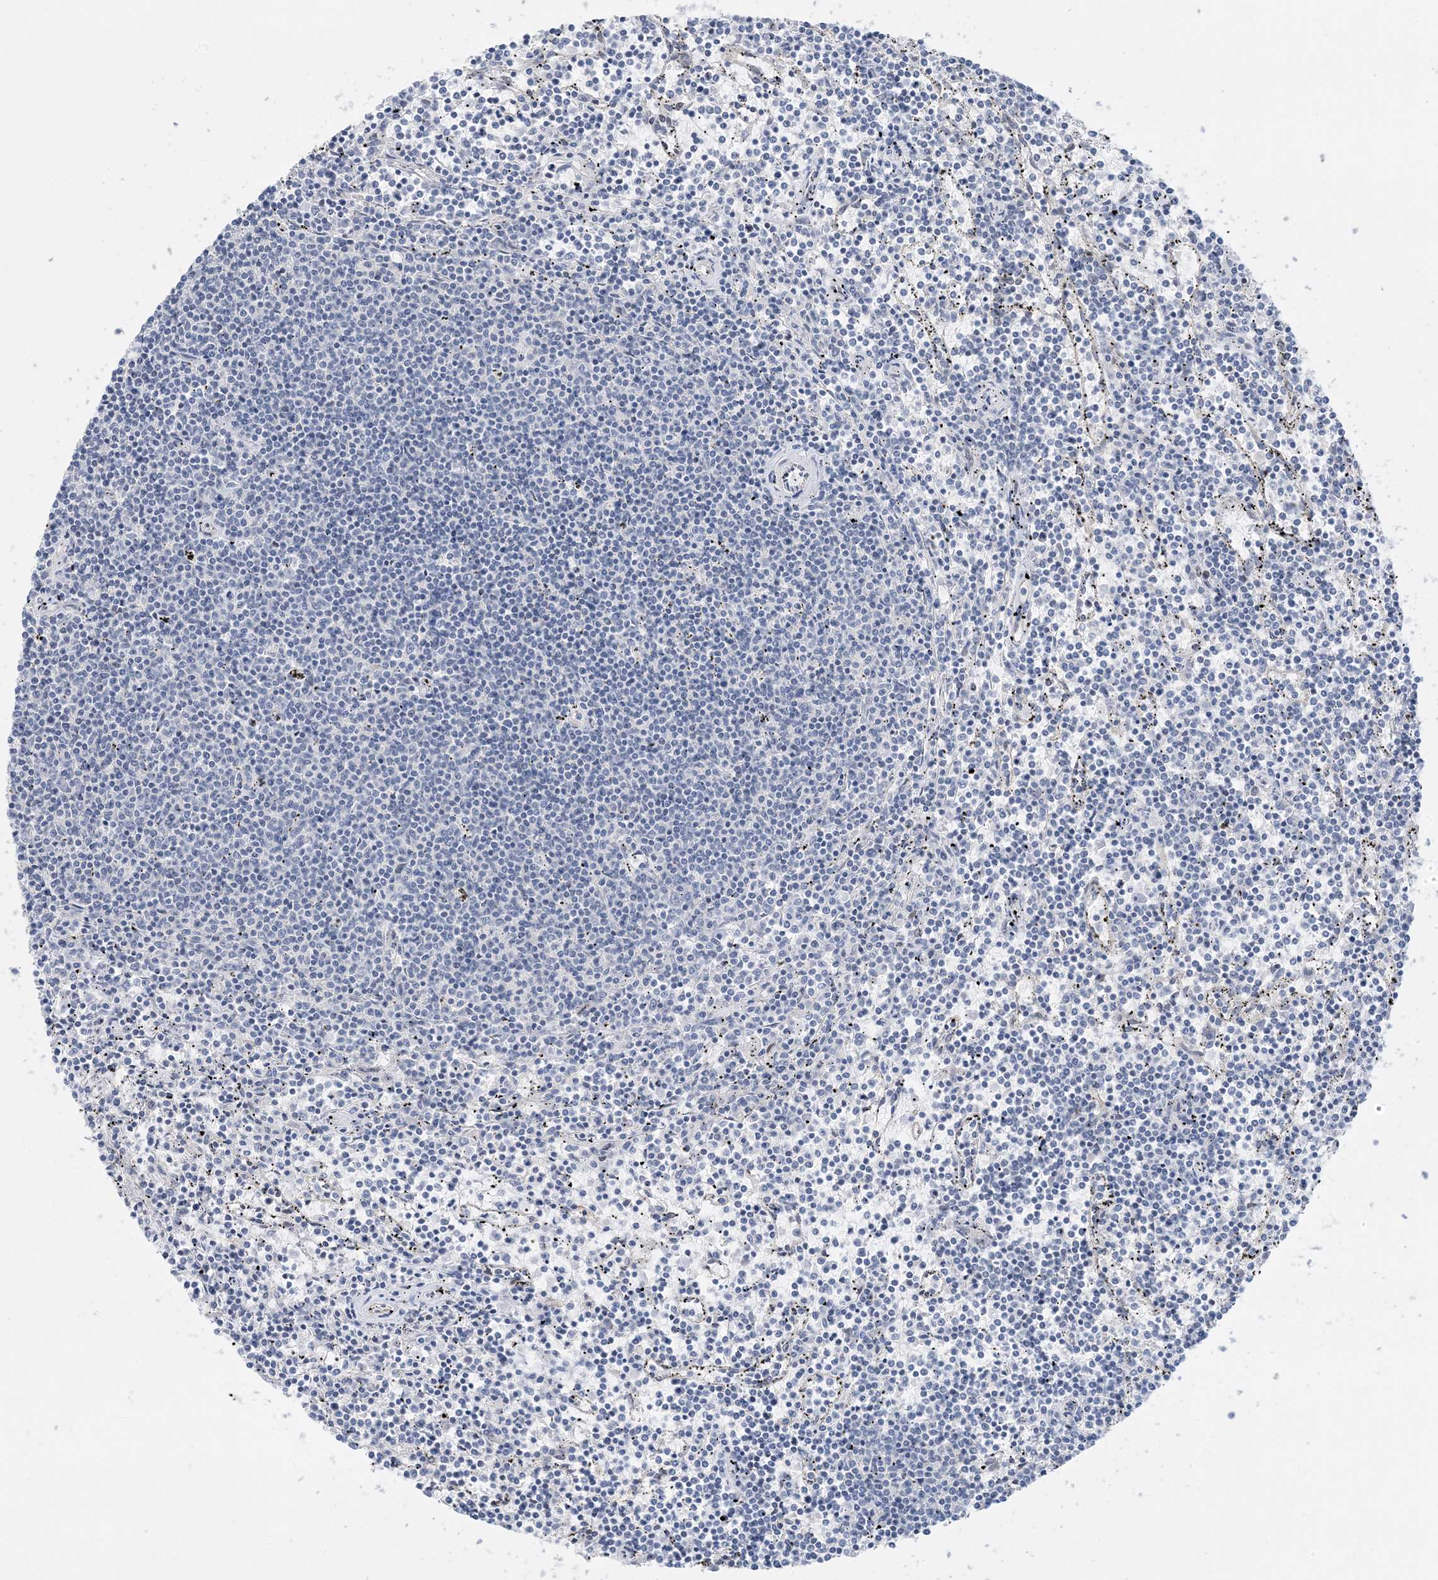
{"staining": {"intensity": "negative", "quantity": "none", "location": "none"}, "tissue": "lymphoma", "cell_type": "Tumor cells", "image_type": "cancer", "snomed": [{"axis": "morphology", "description": "Malignant lymphoma, non-Hodgkin's type, Low grade"}, {"axis": "topography", "description": "Spleen"}], "caption": "Human lymphoma stained for a protein using immunohistochemistry reveals no expression in tumor cells.", "gene": "IL36B", "patient": {"sex": "female", "age": 50}}